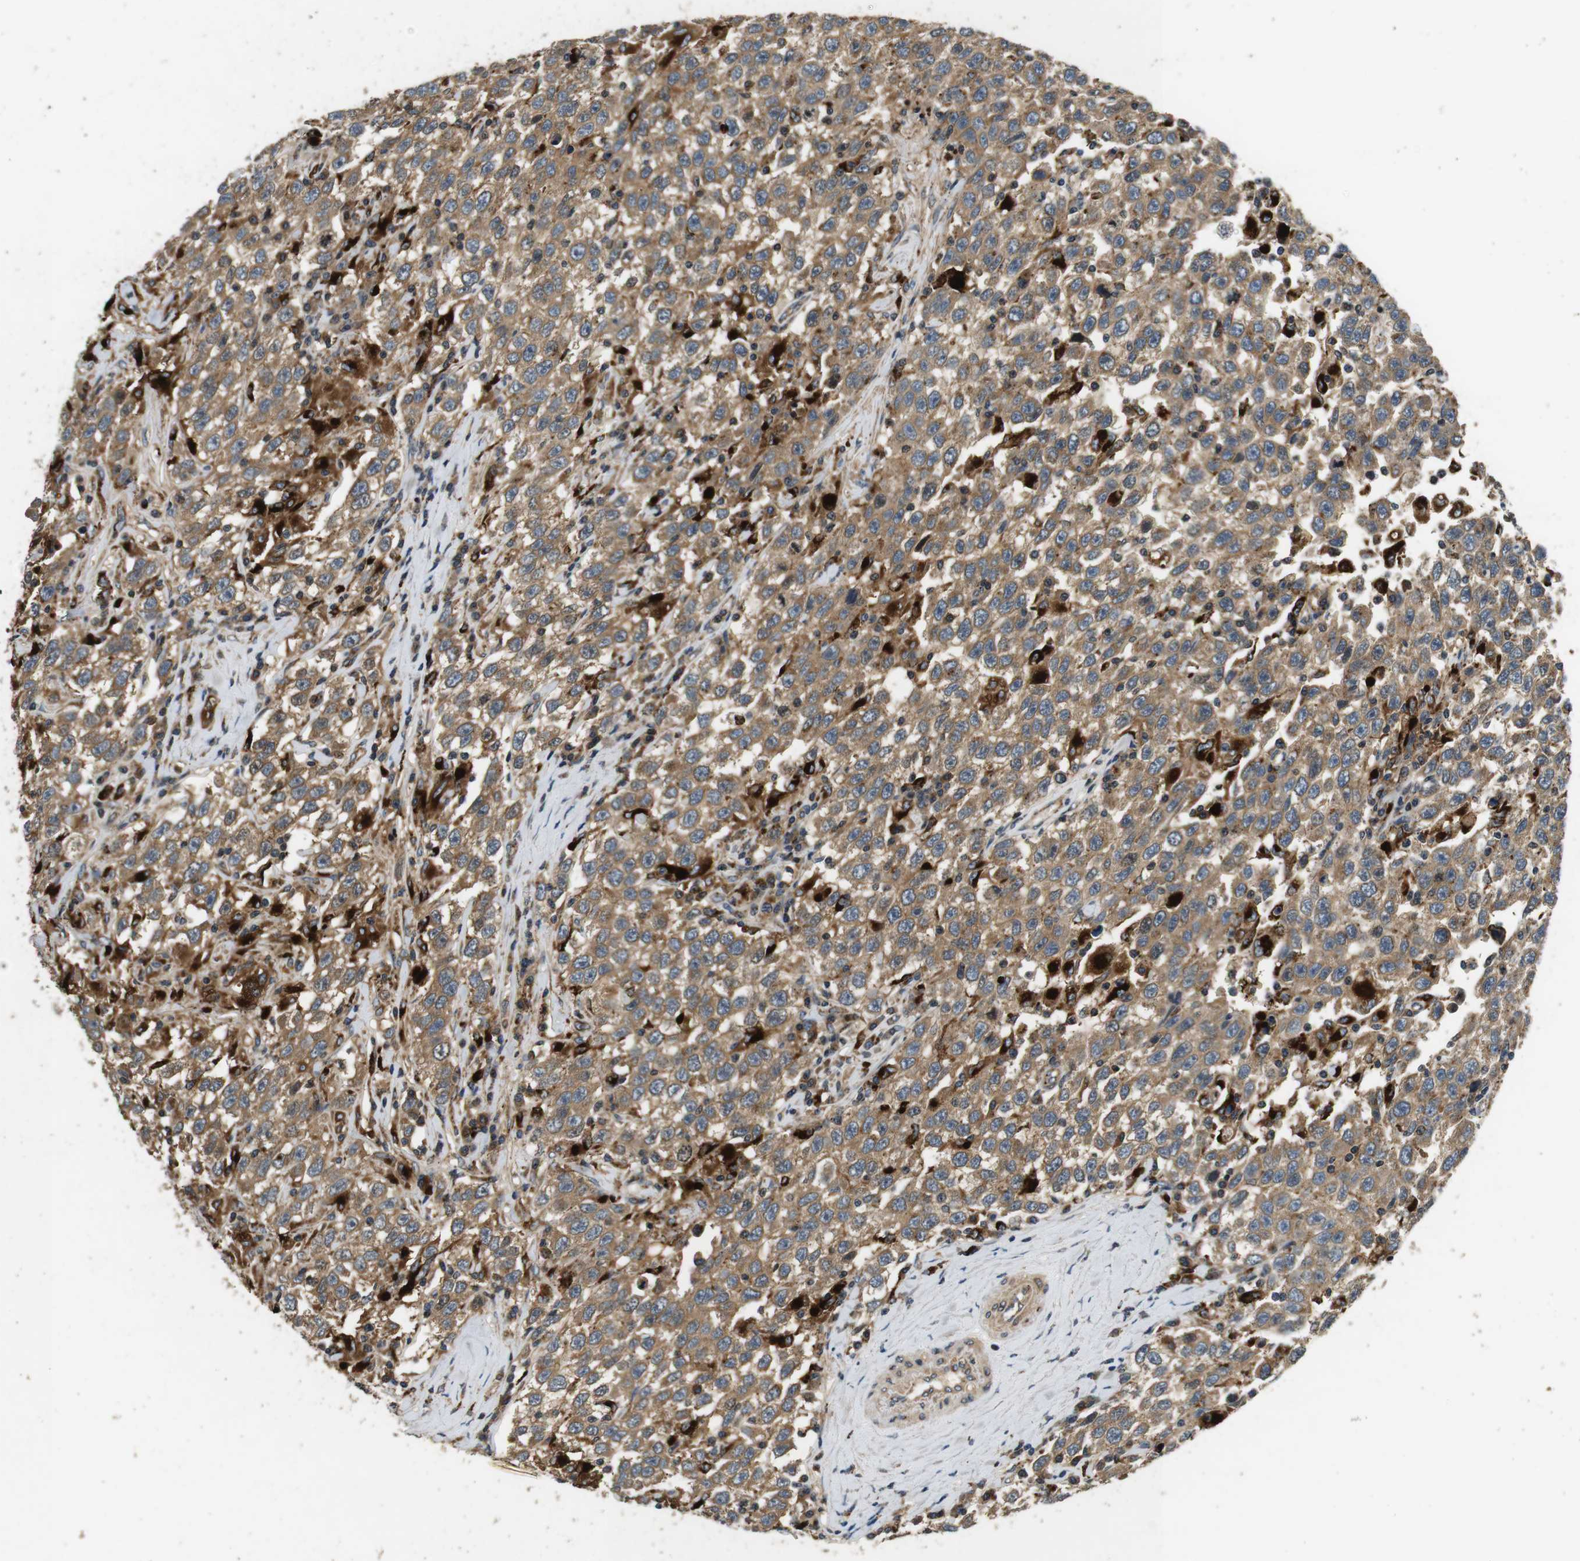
{"staining": {"intensity": "moderate", "quantity": ">75%", "location": "cytoplasmic/membranous"}, "tissue": "testis cancer", "cell_type": "Tumor cells", "image_type": "cancer", "snomed": [{"axis": "morphology", "description": "Seminoma, NOS"}, {"axis": "topography", "description": "Testis"}], "caption": "DAB immunohistochemical staining of human seminoma (testis) reveals moderate cytoplasmic/membranous protein positivity in about >75% of tumor cells.", "gene": "TXNRD1", "patient": {"sex": "male", "age": 41}}